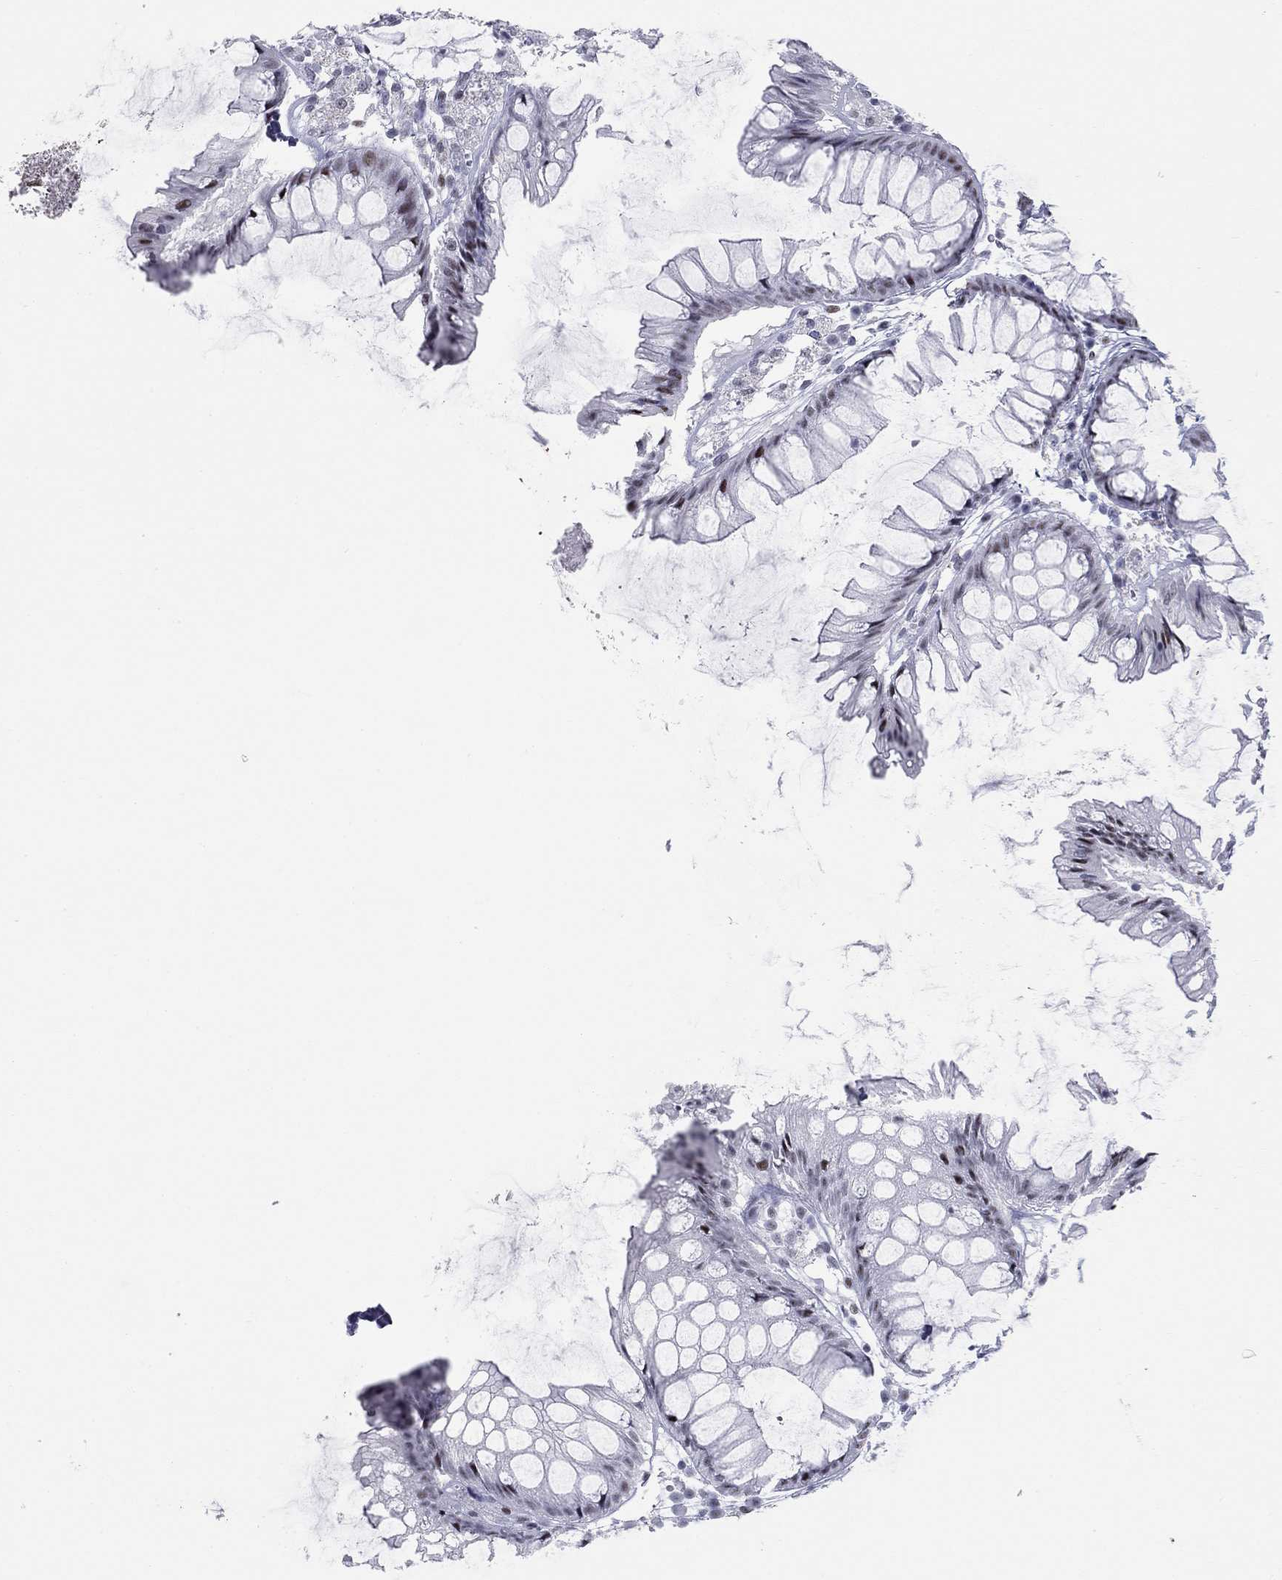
{"staining": {"intensity": "negative", "quantity": "none", "location": "none"}, "tissue": "colon", "cell_type": "Endothelial cells", "image_type": "normal", "snomed": [{"axis": "morphology", "description": "Normal tissue, NOS"}, {"axis": "morphology", "description": "Adenocarcinoma, NOS"}, {"axis": "topography", "description": "Colon"}], "caption": "IHC micrograph of unremarkable human colon stained for a protein (brown), which displays no positivity in endothelial cells. The staining is performed using DAB brown chromogen with nuclei counter-stained in using hematoxylin.", "gene": "ASF1B", "patient": {"sex": "male", "age": 65}}